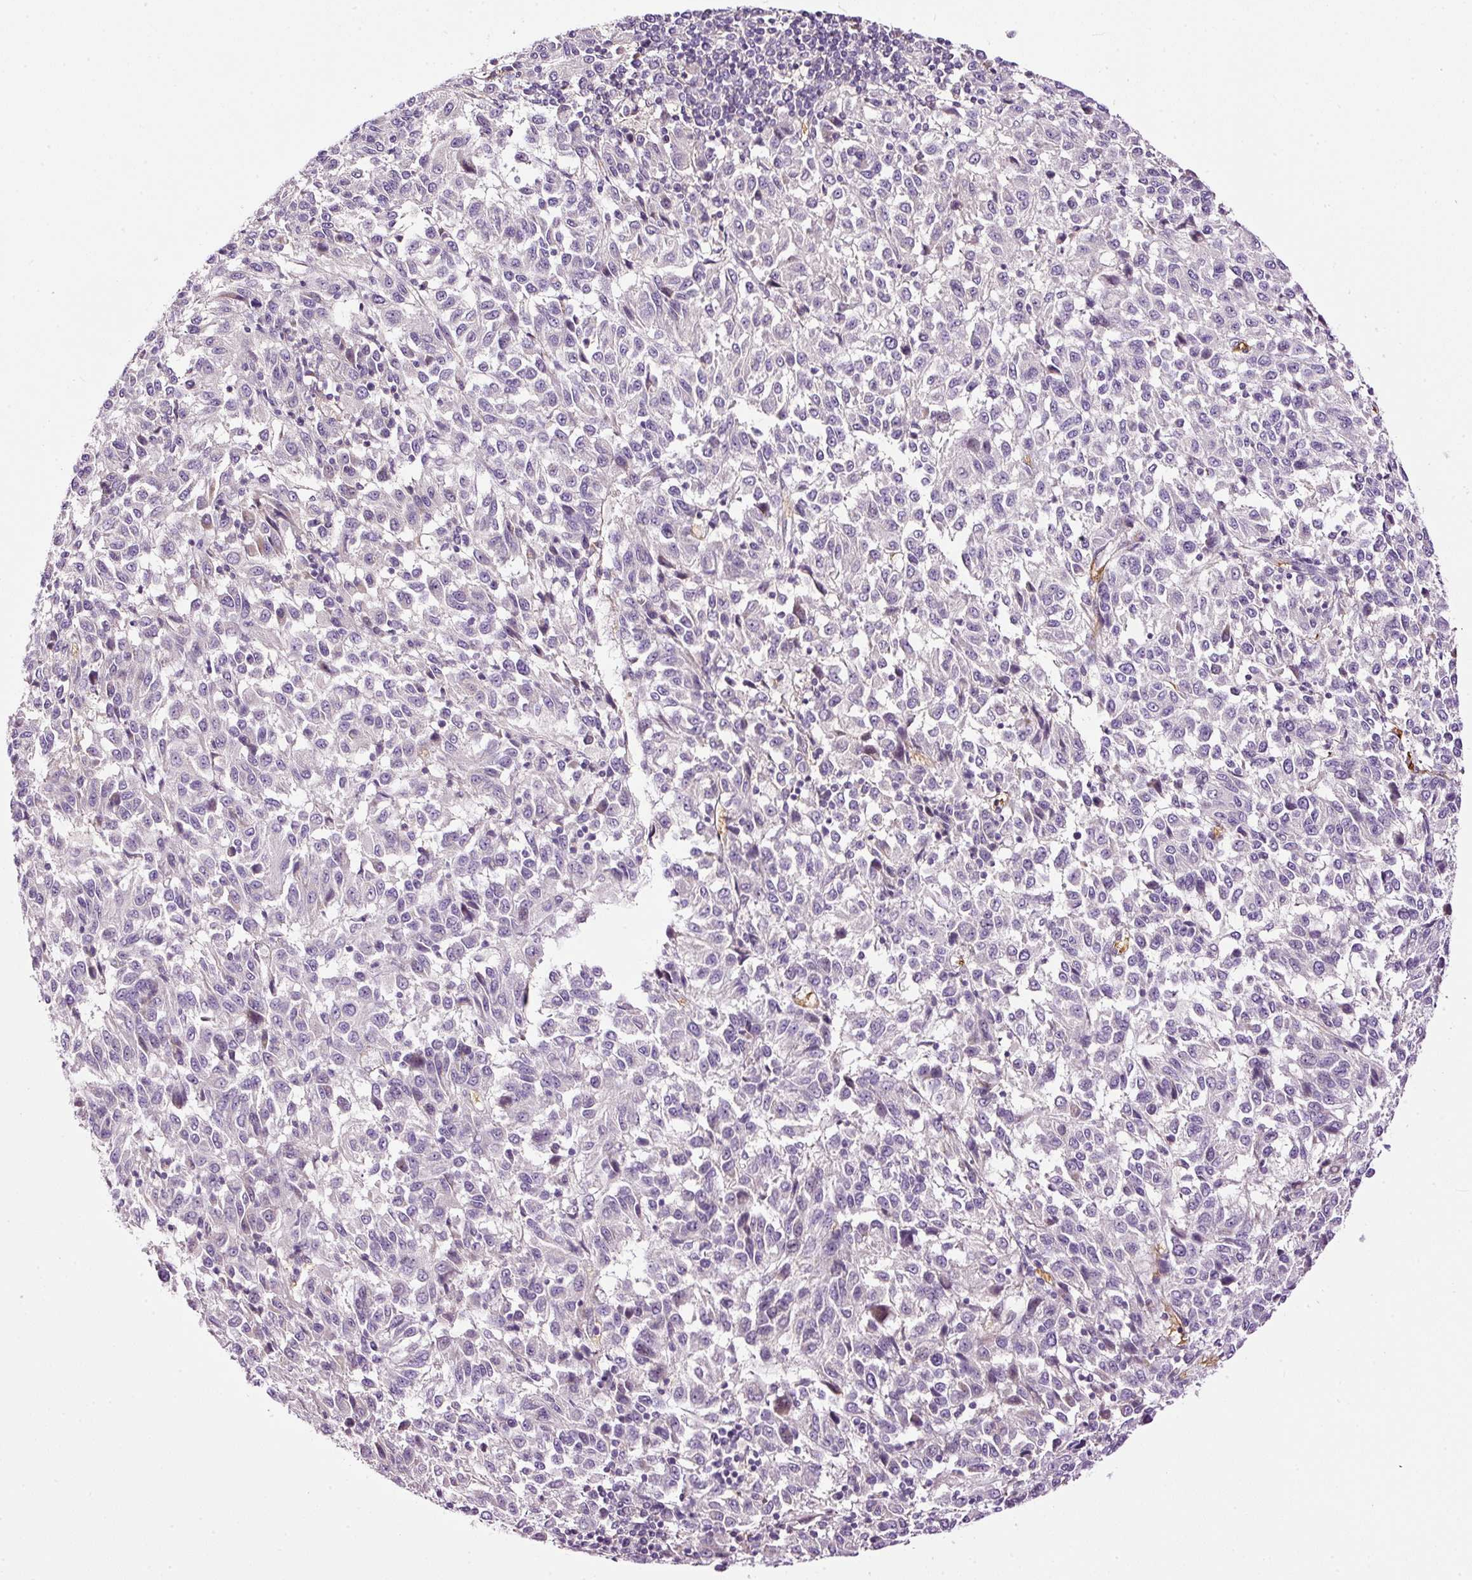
{"staining": {"intensity": "negative", "quantity": "none", "location": "none"}, "tissue": "melanoma", "cell_type": "Tumor cells", "image_type": "cancer", "snomed": [{"axis": "morphology", "description": "Malignant melanoma, Metastatic site"}, {"axis": "topography", "description": "Lung"}], "caption": "Immunohistochemistry (IHC) photomicrograph of human melanoma stained for a protein (brown), which demonstrates no expression in tumor cells.", "gene": "USHBP1", "patient": {"sex": "male", "age": 64}}